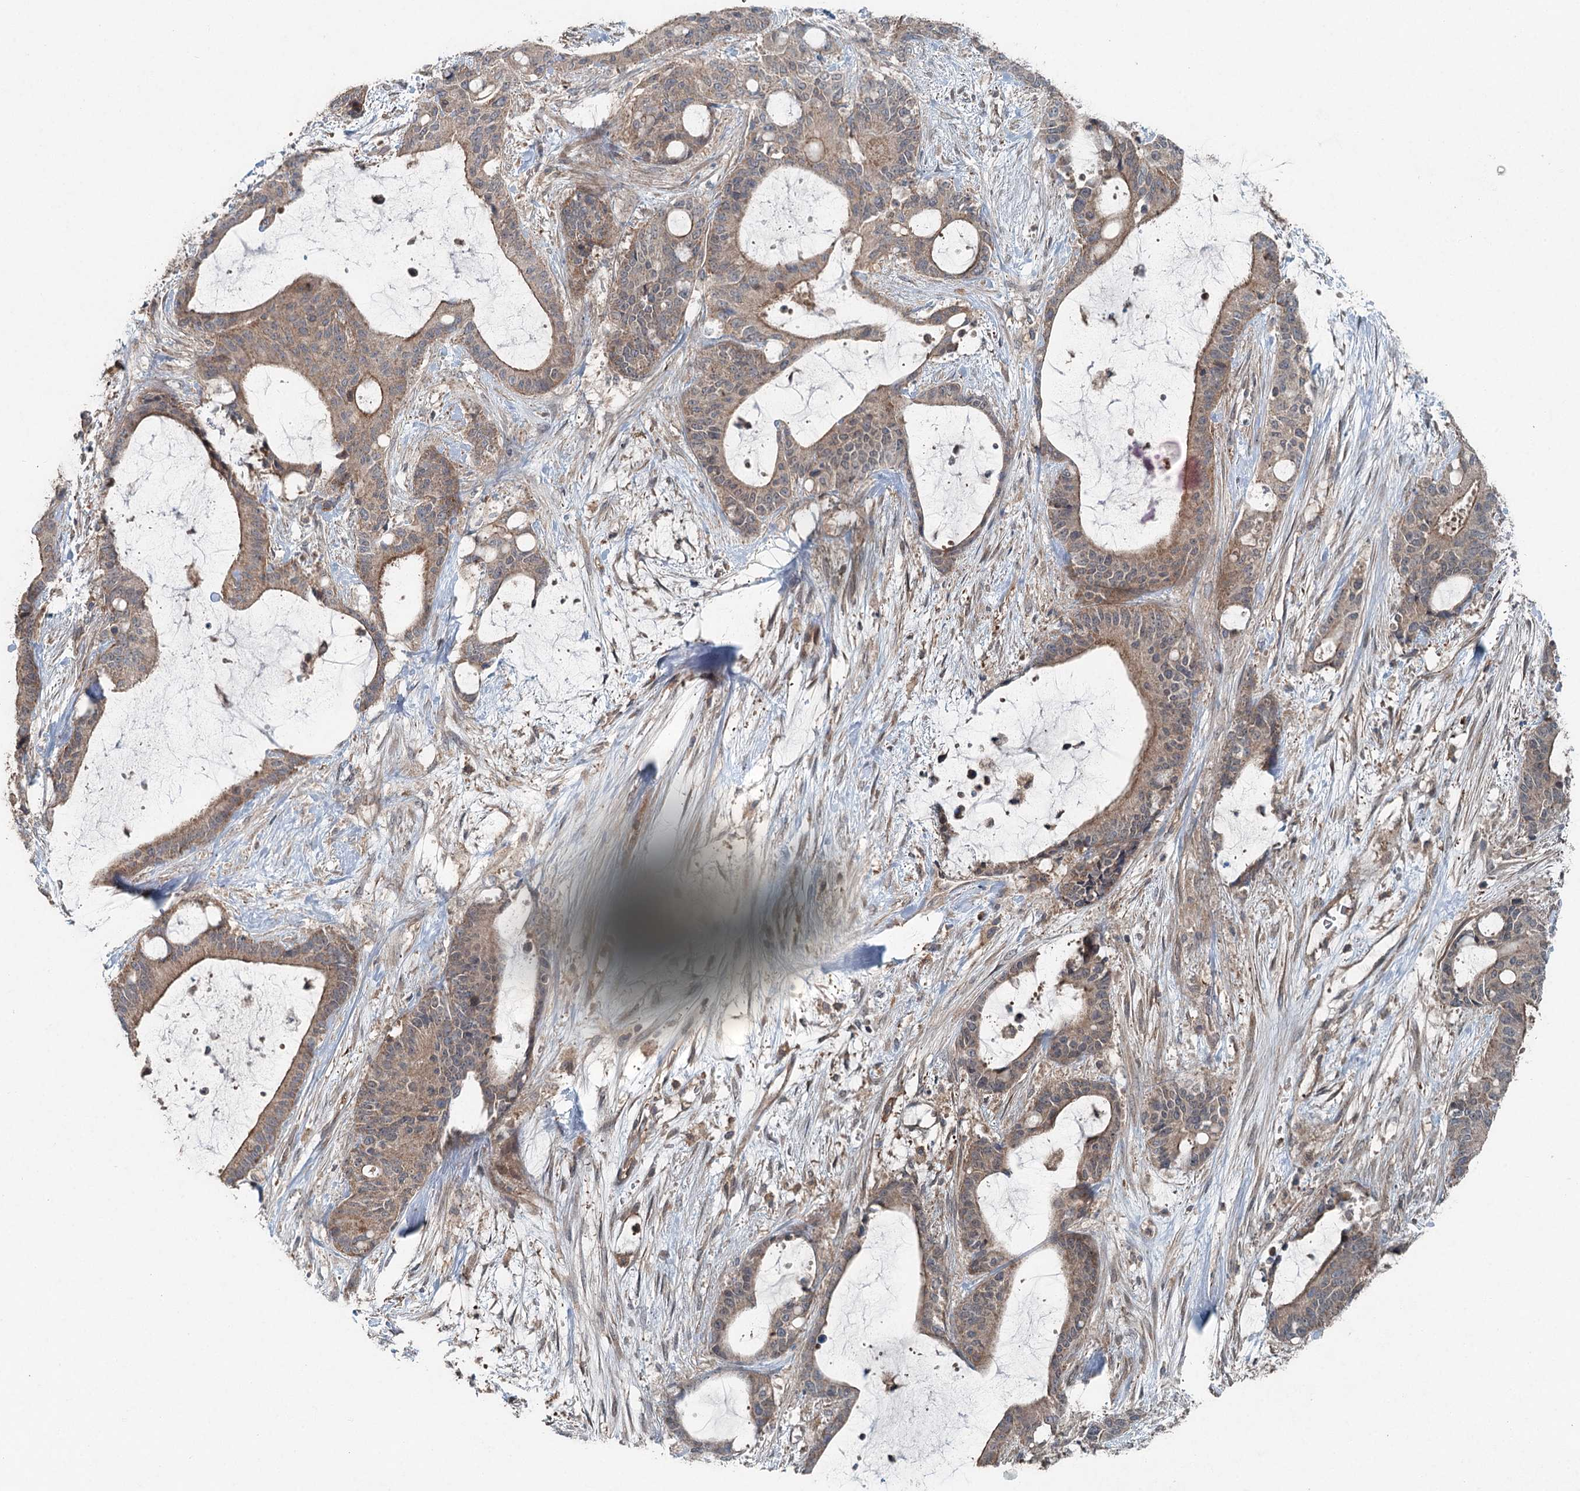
{"staining": {"intensity": "weak", "quantity": ">75%", "location": "cytoplasmic/membranous"}, "tissue": "liver cancer", "cell_type": "Tumor cells", "image_type": "cancer", "snomed": [{"axis": "morphology", "description": "Normal tissue, NOS"}, {"axis": "morphology", "description": "Cholangiocarcinoma"}, {"axis": "topography", "description": "Liver"}, {"axis": "topography", "description": "Peripheral nerve tissue"}], "caption": "Immunohistochemical staining of liver cancer reveals low levels of weak cytoplasmic/membranous protein expression in about >75% of tumor cells.", "gene": "SKIC3", "patient": {"sex": "female", "age": 73}}